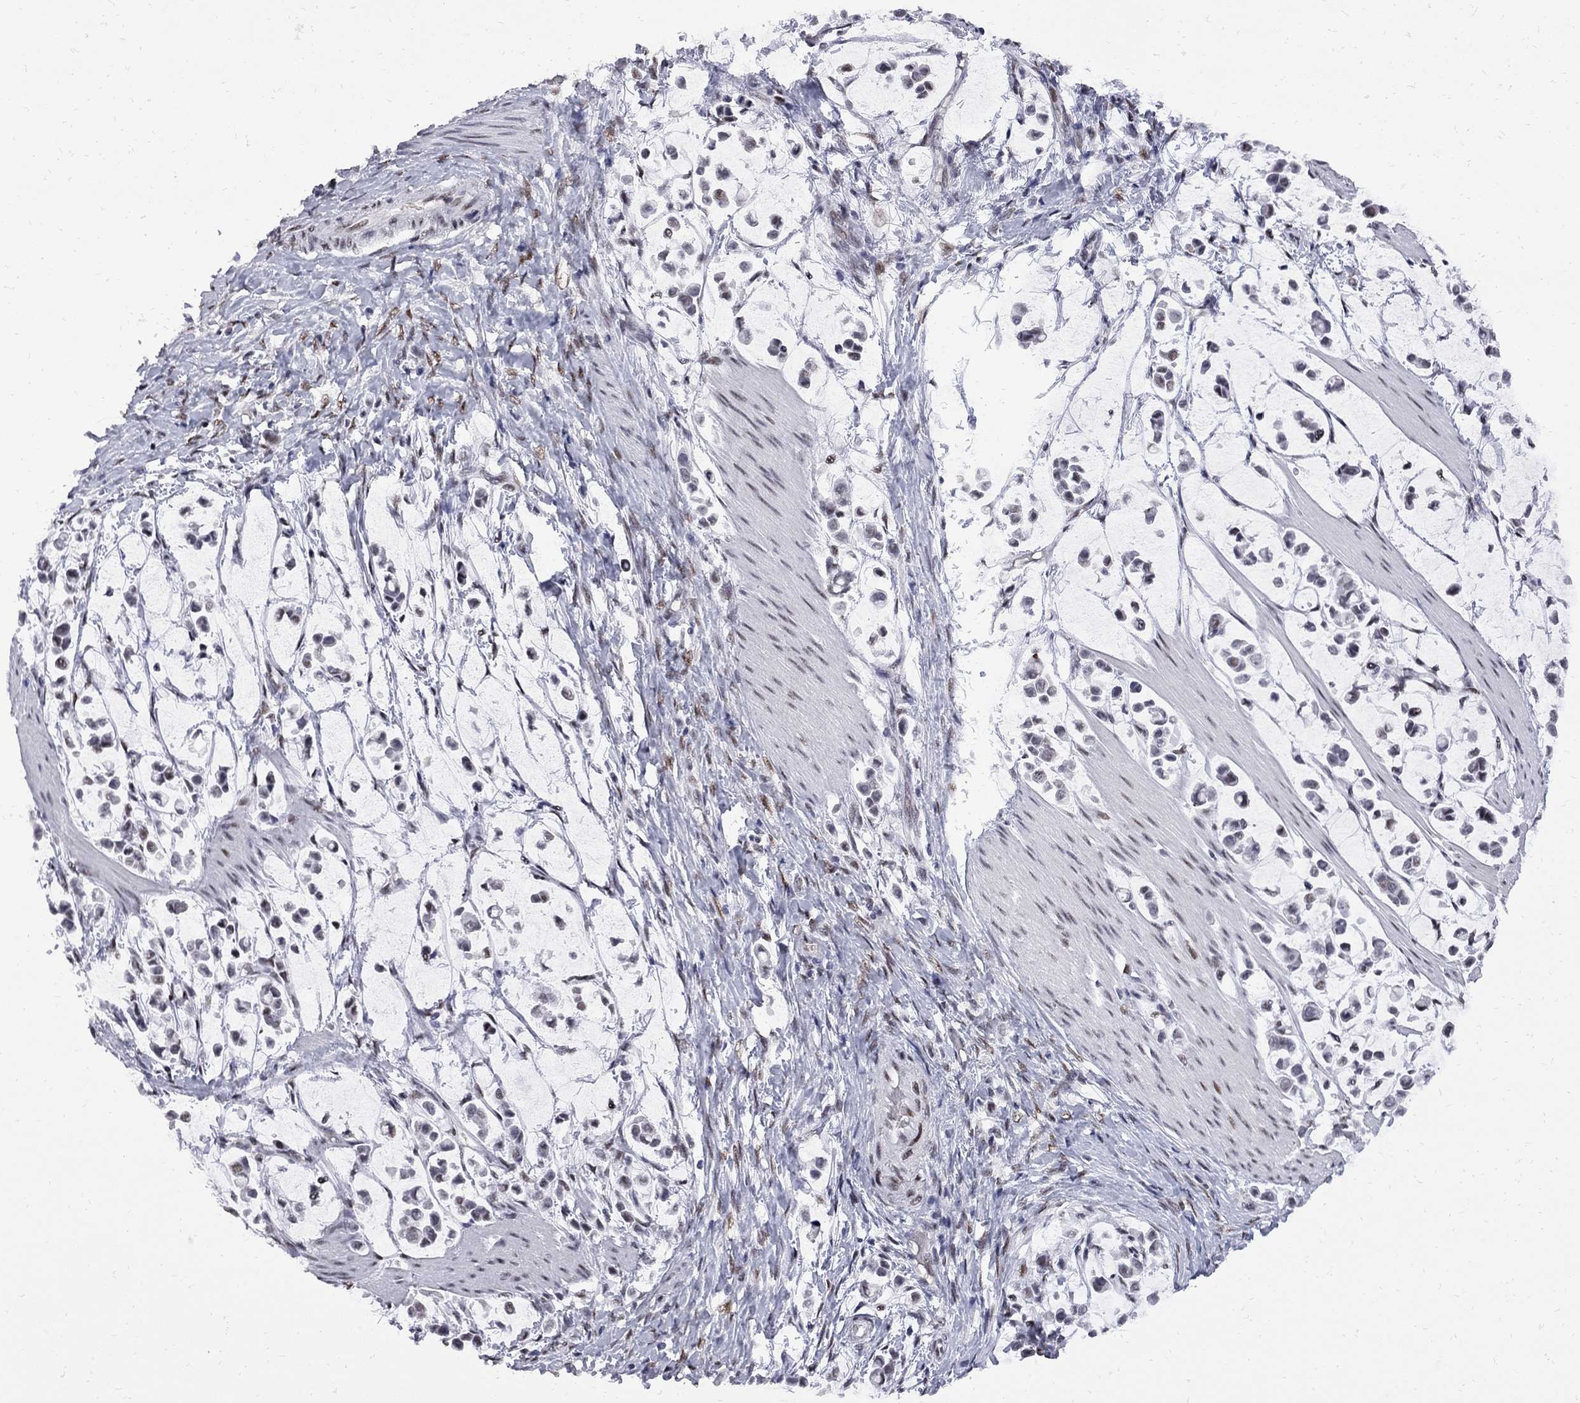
{"staining": {"intensity": "weak", "quantity": "<25%", "location": "nuclear"}, "tissue": "stomach cancer", "cell_type": "Tumor cells", "image_type": "cancer", "snomed": [{"axis": "morphology", "description": "Adenocarcinoma, NOS"}, {"axis": "topography", "description": "Stomach"}], "caption": "There is no significant expression in tumor cells of stomach adenocarcinoma.", "gene": "ZBTB47", "patient": {"sex": "male", "age": 82}}